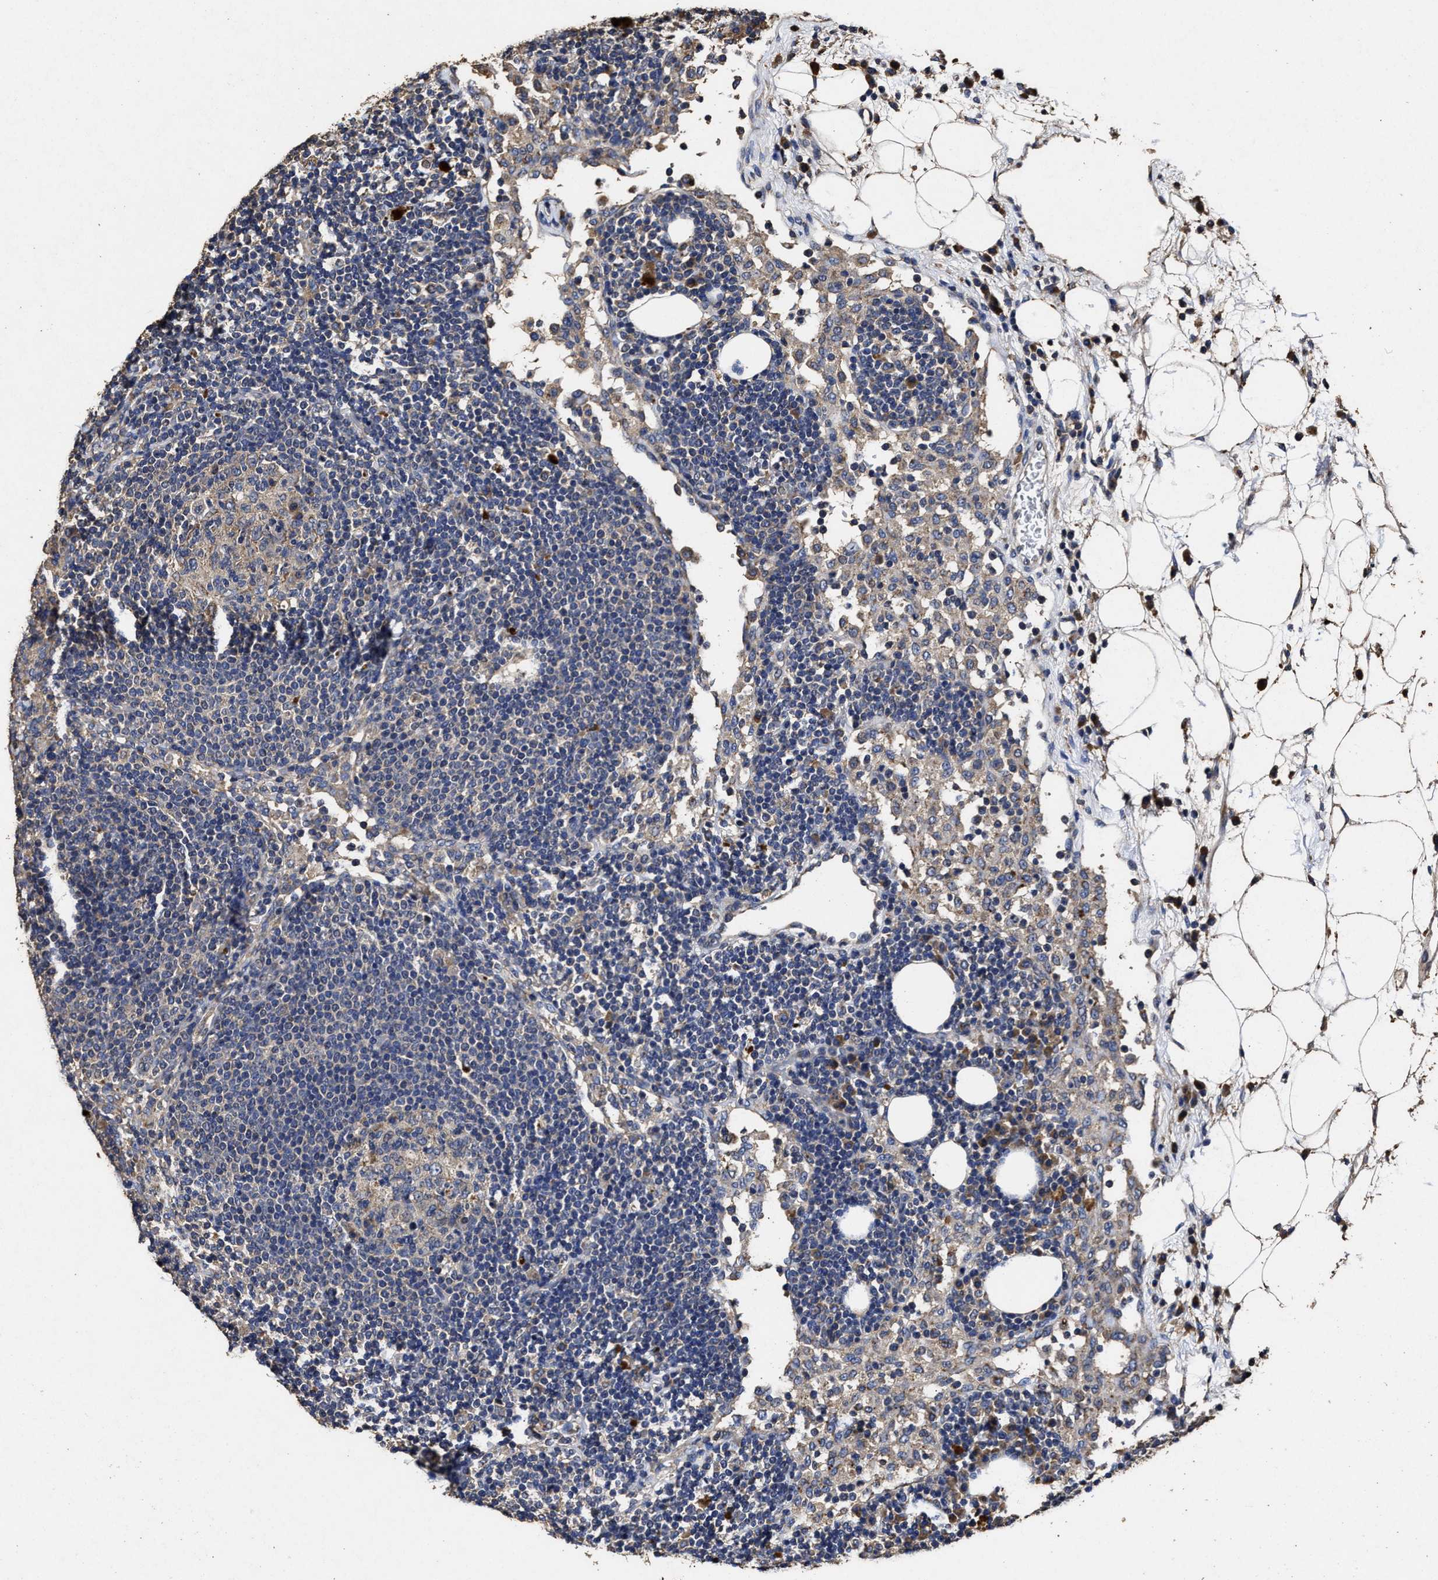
{"staining": {"intensity": "moderate", "quantity": "<25%", "location": "cytoplasmic/membranous"}, "tissue": "lymph node", "cell_type": "Germinal center cells", "image_type": "normal", "snomed": [{"axis": "morphology", "description": "Normal tissue, NOS"}, {"axis": "morphology", "description": "Carcinoid, malignant, NOS"}, {"axis": "topography", "description": "Lymph node"}], "caption": "DAB (3,3'-diaminobenzidine) immunohistochemical staining of normal human lymph node demonstrates moderate cytoplasmic/membranous protein positivity in approximately <25% of germinal center cells.", "gene": "PPM1K", "patient": {"sex": "male", "age": 47}}